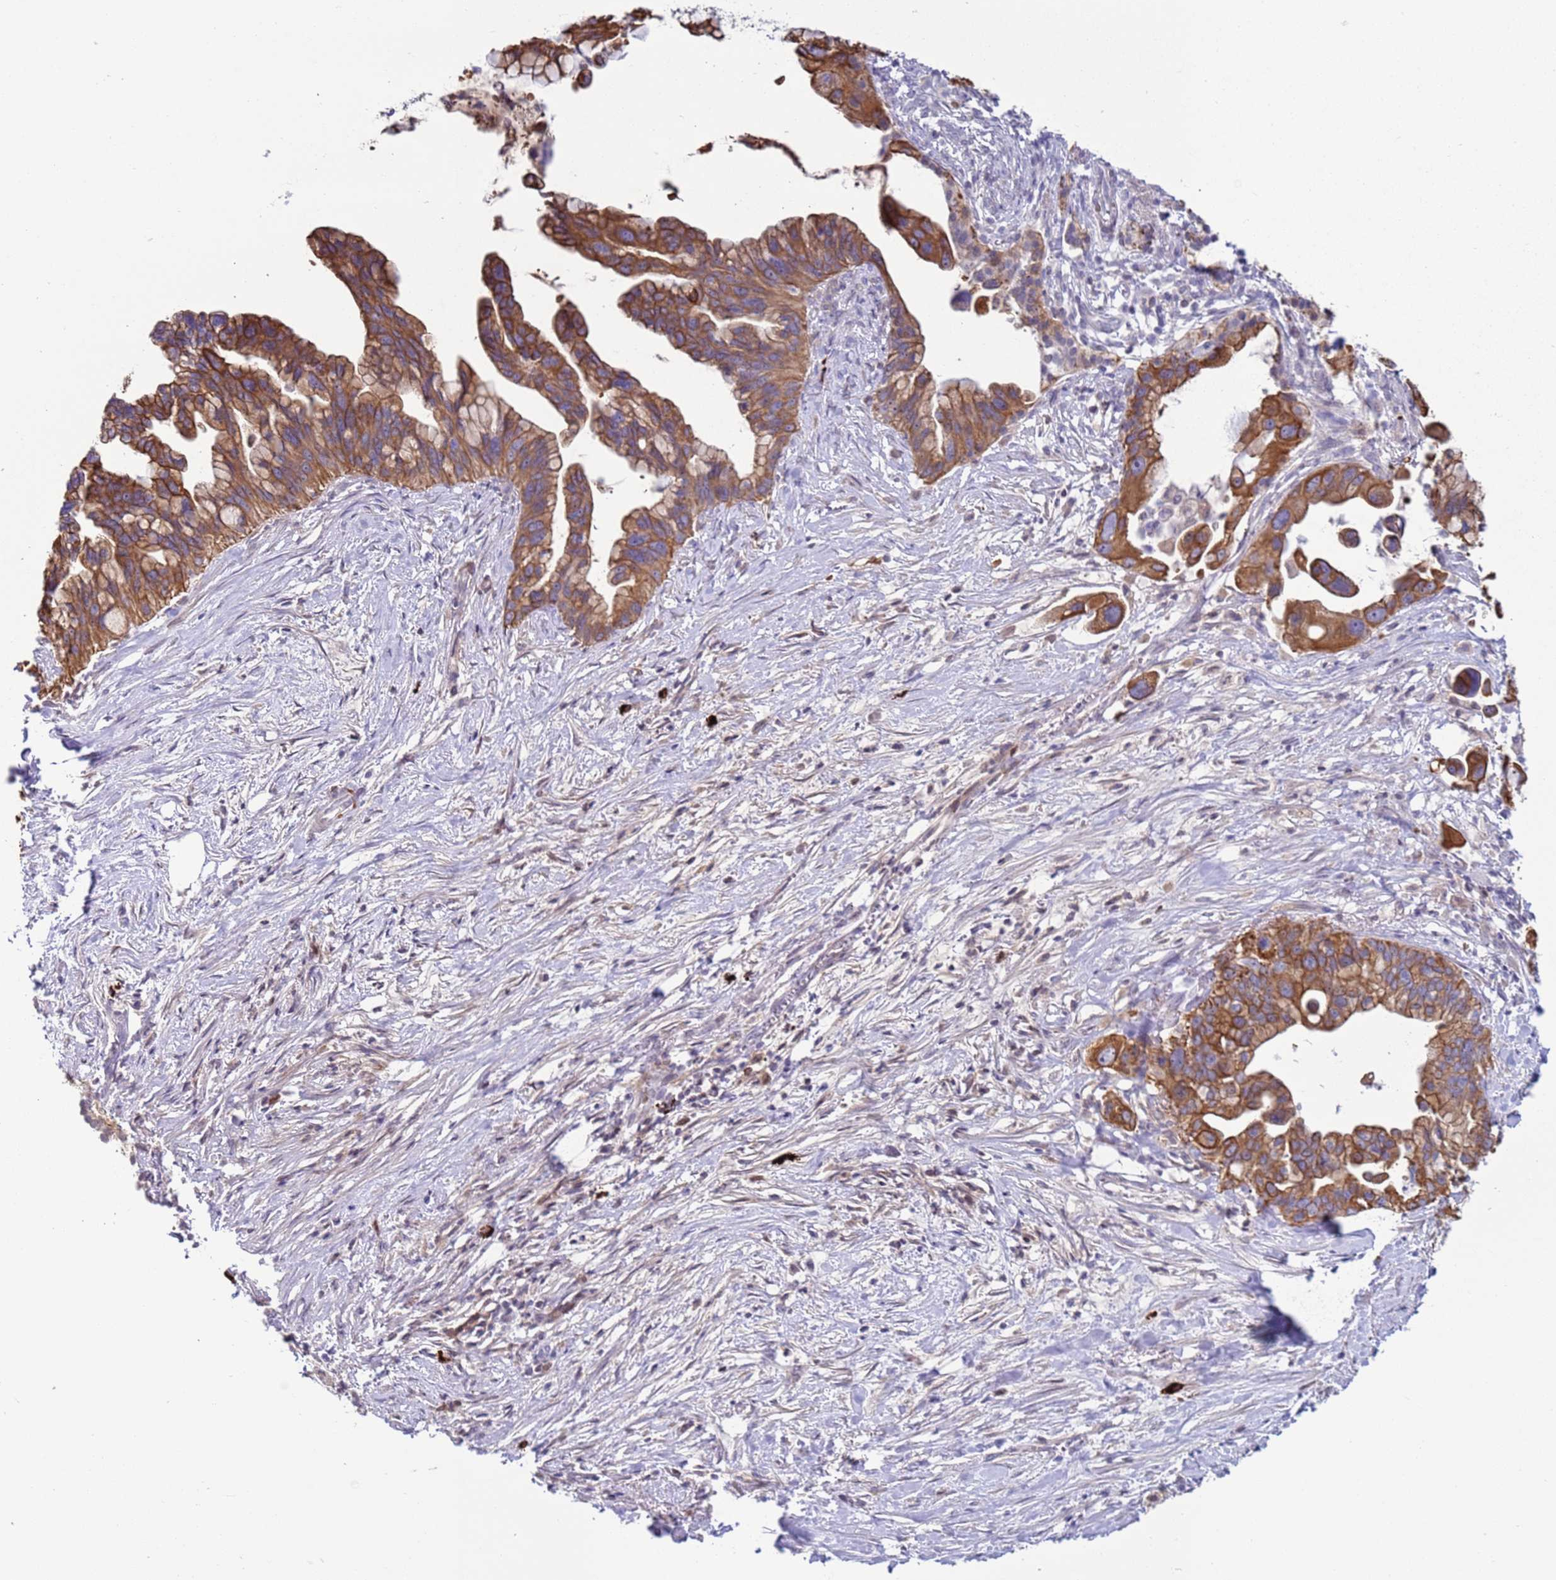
{"staining": {"intensity": "moderate", "quantity": ">75%", "location": "cytoplasmic/membranous"}, "tissue": "pancreatic cancer", "cell_type": "Tumor cells", "image_type": "cancer", "snomed": [{"axis": "morphology", "description": "Adenocarcinoma, NOS"}, {"axis": "topography", "description": "Pancreas"}], "caption": "Tumor cells display moderate cytoplasmic/membranous positivity in approximately >75% of cells in pancreatic cancer (adenocarcinoma).", "gene": "NPAP1", "patient": {"sex": "female", "age": 83}}